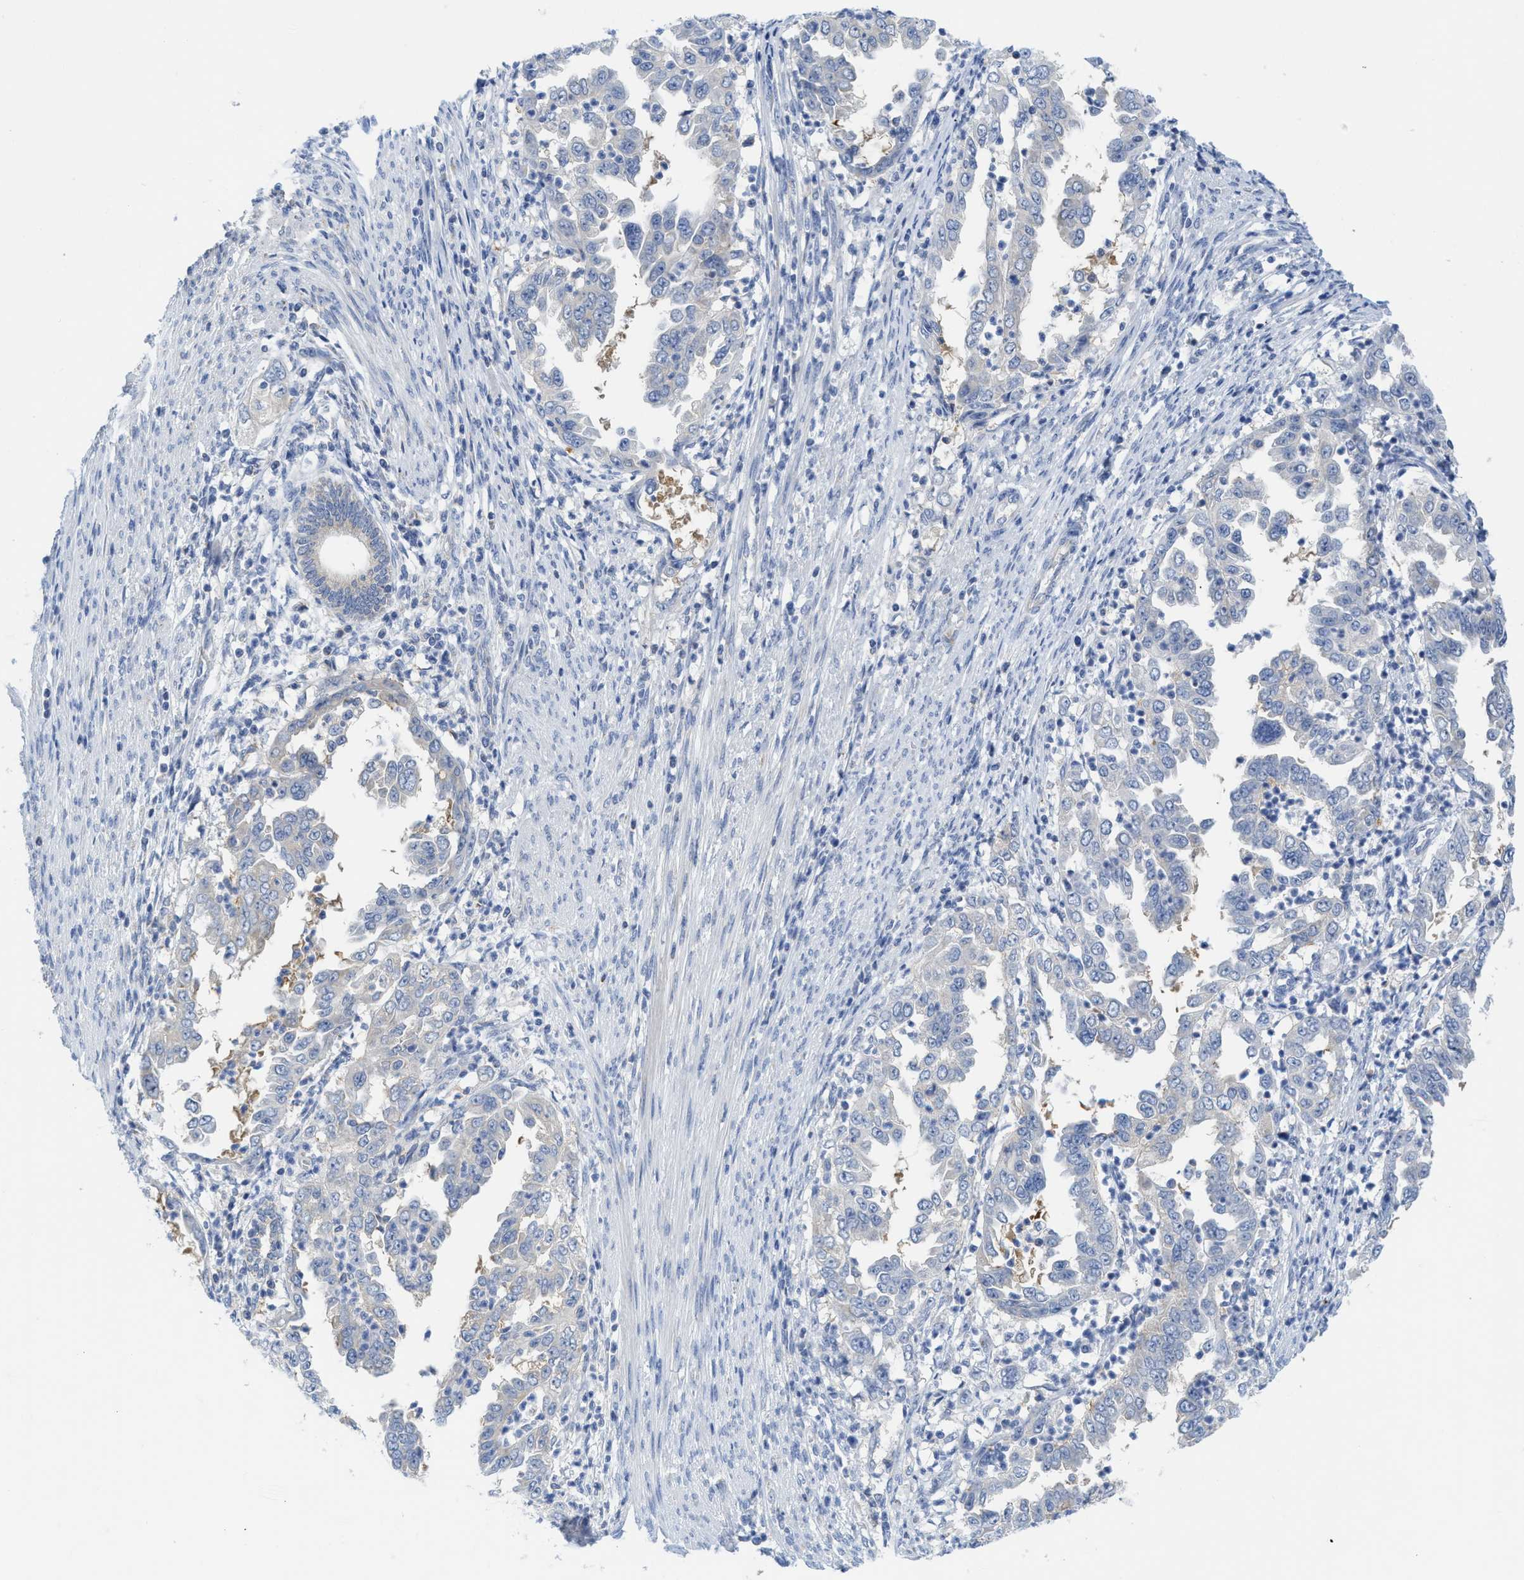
{"staining": {"intensity": "negative", "quantity": "none", "location": "none"}, "tissue": "endometrial cancer", "cell_type": "Tumor cells", "image_type": "cancer", "snomed": [{"axis": "morphology", "description": "Adenocarcinoma, NOS"}, {"axis": "topography", "description": "Endometrium"}], "caption": "Photomicrograph shows no protein expression in tumor cells of adenocarcinoma (endometrial) tissue.", "gene": "GATD3", "patient": {"sex": "female", "age": 85}}